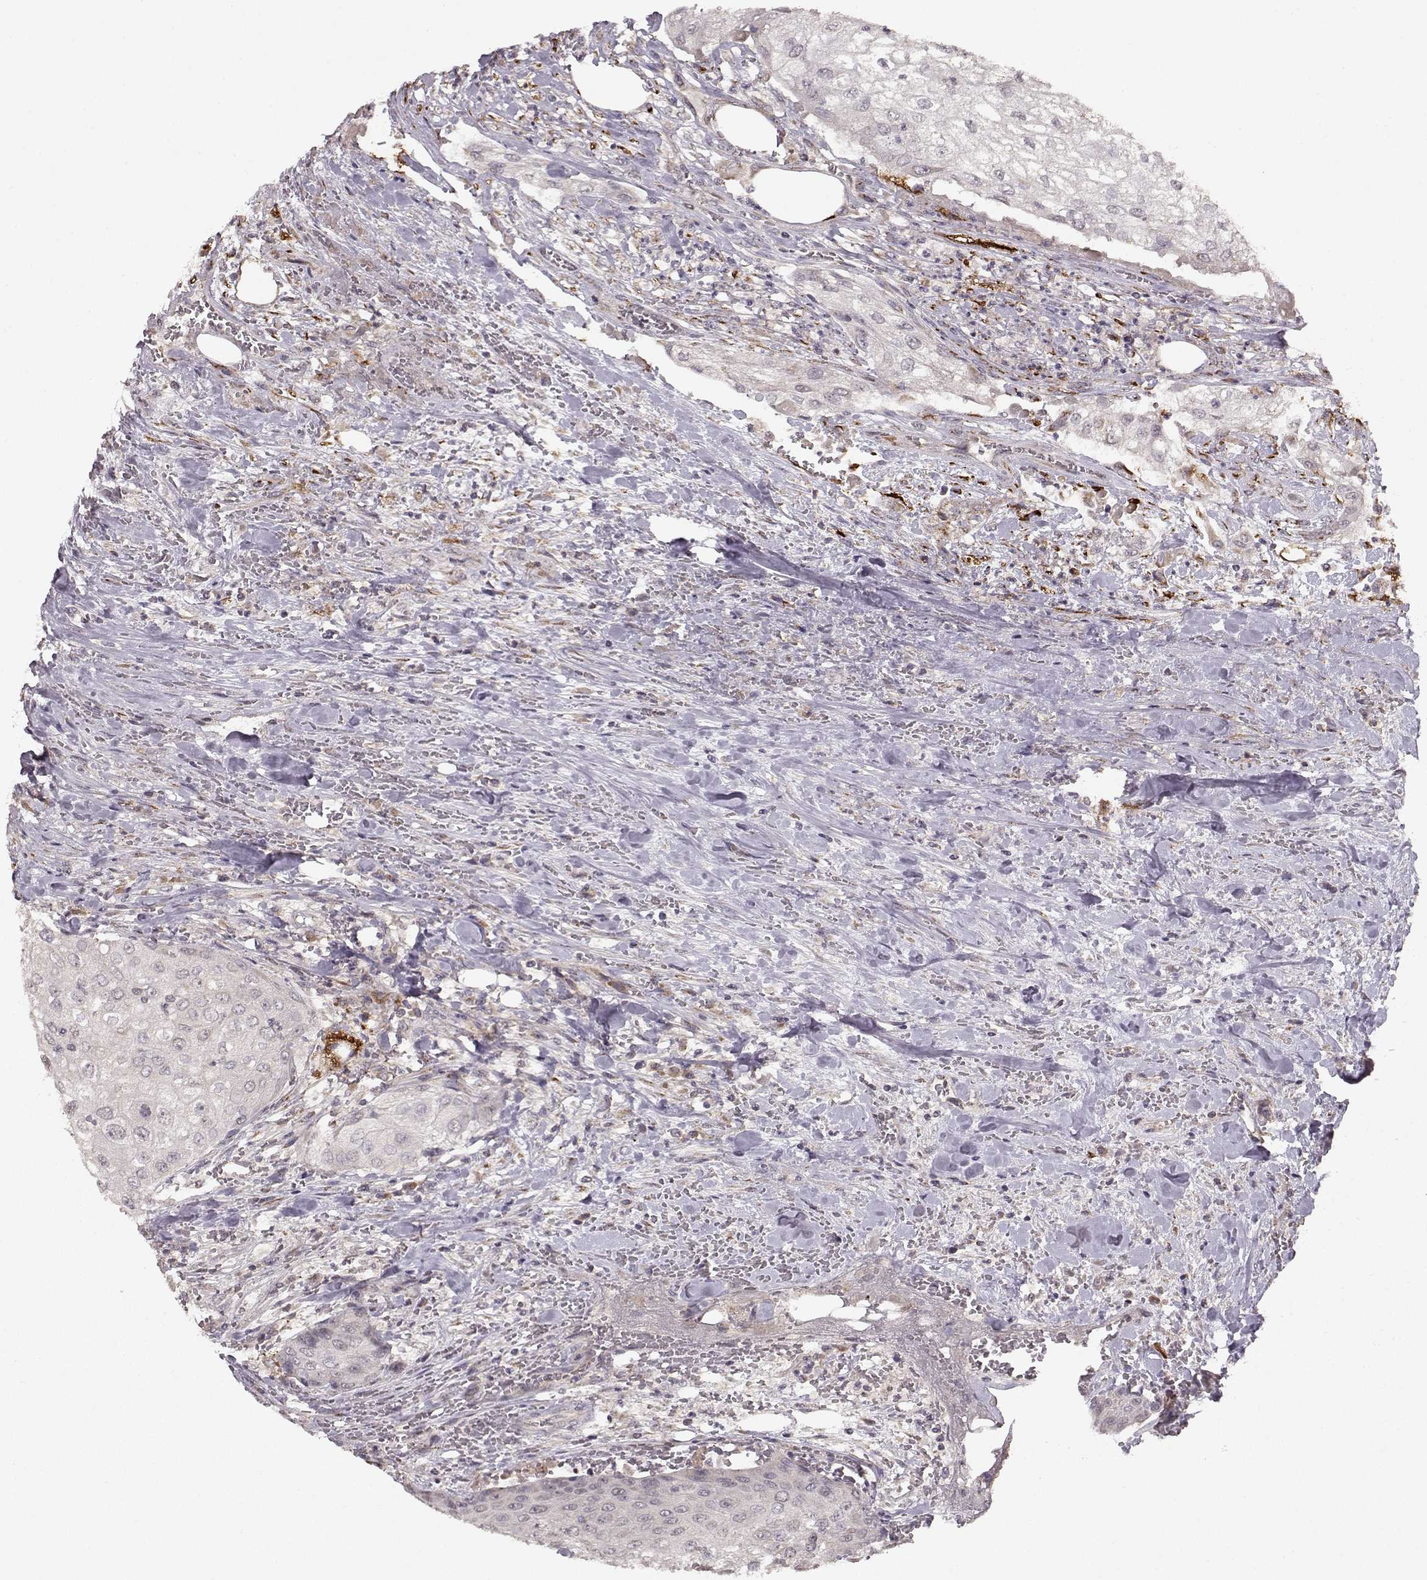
{"staining": {"intensity": "negative", "quantity": "none", "location": "none"}, "tissue": "urothelial cancer", "cell_type": "Tumor cells", "image_type": "cancer", "snomed": [{"axis": "morphology", "description": "Urothelial carcinoma, High grade"}, {"axis": "topography", "description": "Urinary bladder"}], "caption": "A high-resolution image shows immunohistochemistry (IHC) staining of urothelial cancer, which demonstrates no significant positivity in tumor cells.", "gene": "CMTM3", "patient": {"sex": "male", "age": 62}}